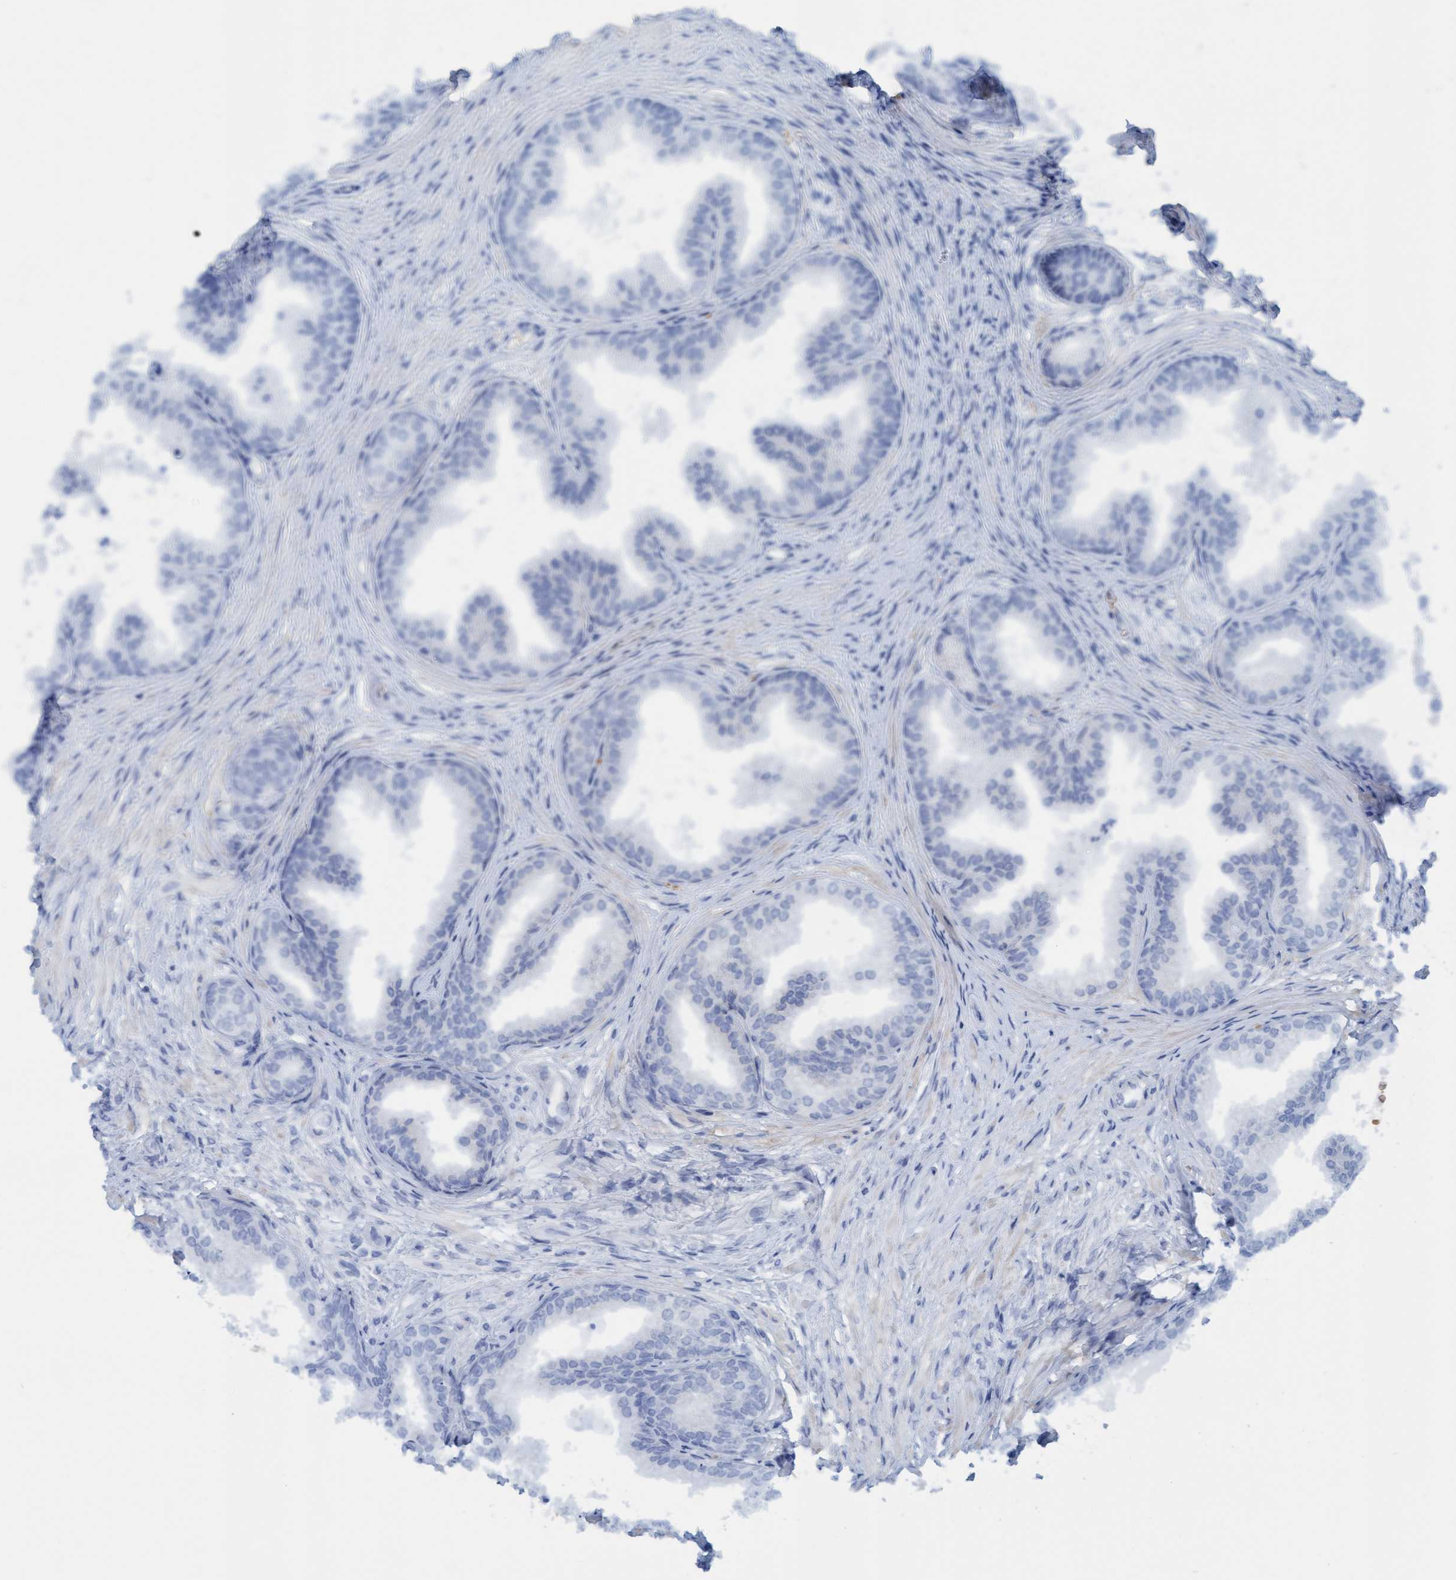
{"staining": {"intensity": "negative", "quantity": "none", "location": "none"}, "tissue": "prostate", "cell_type": "Glandular cells", "image_type": "normal", "snomed": [{"axis": "morphology", "description": "Normal tissue, NOS"}, {"axis": "topography", "description": "Prostate"}], "caption": "Image shows no protein staining in glandular cells of normal prostate.", "gene": "P2RX5", "patient": {"sex": "male", "age": 76}}